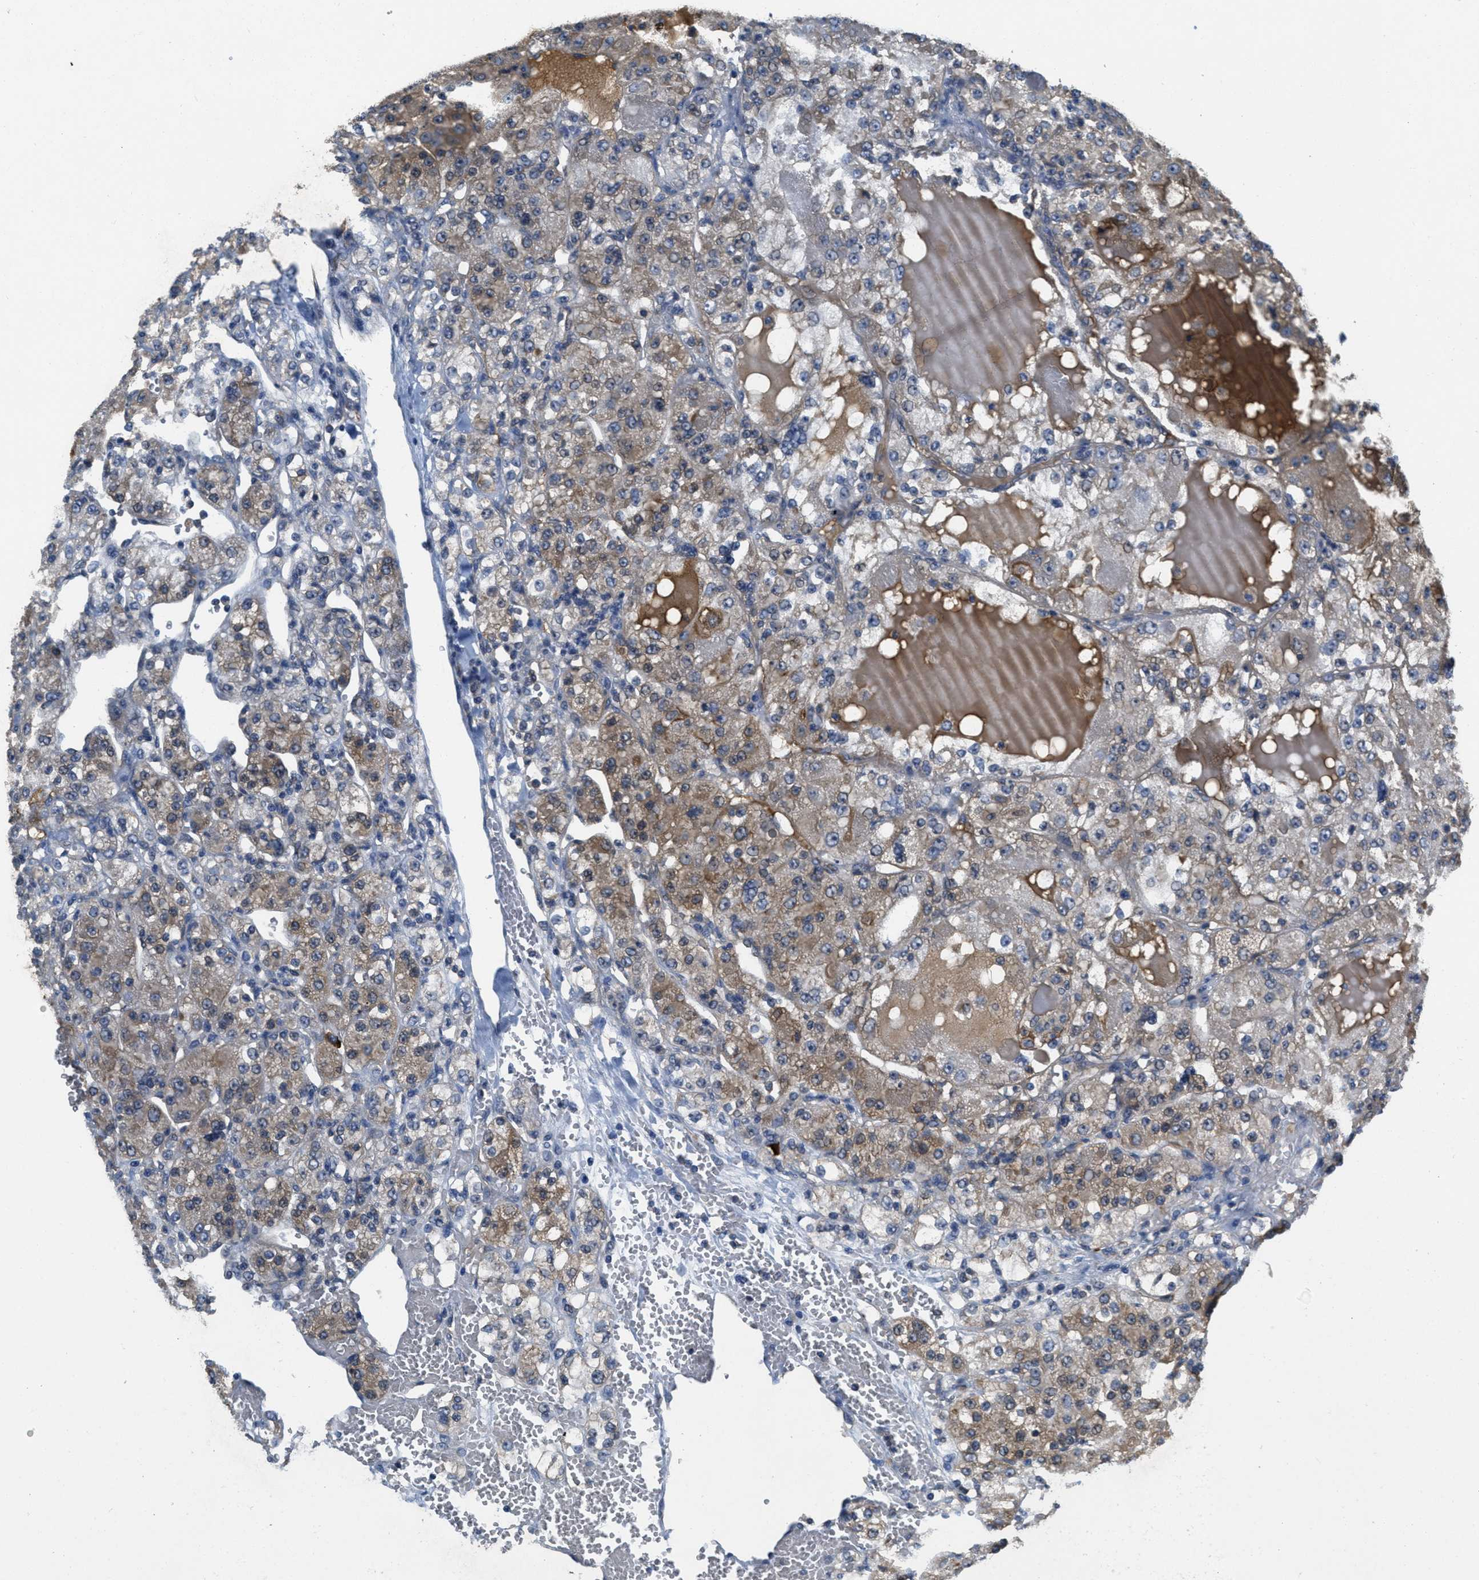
{"staining": {"intensity": "moderate", "quantity": ">75%", "location": "cytoplasmic/membranous"}, "tissue": "renal cancer", "cell_type": "Tumor cells", "image_type": "cancer", "snomed": [{"axis": "morphology", "description": "Normal tissue, NOS"}, {"axis": "morphology", "description": "Adenocarcinoma, NOS"}, {"axis": "topography", "description": "Kidney"}], "caption": "Brown immunohistochemical staining in renal adenocarcinoma demonstrates moderate cytoplasmic/membranous positivity in approximately >75% of tumor cells. The staining was performed using DAB to visualize the protein expression in brown, while the nuclei were stained in blue with hematoxylin (Magnification: 20x).", "gene": "GALK1", "patient": {"sex": "male", "age": 61}}